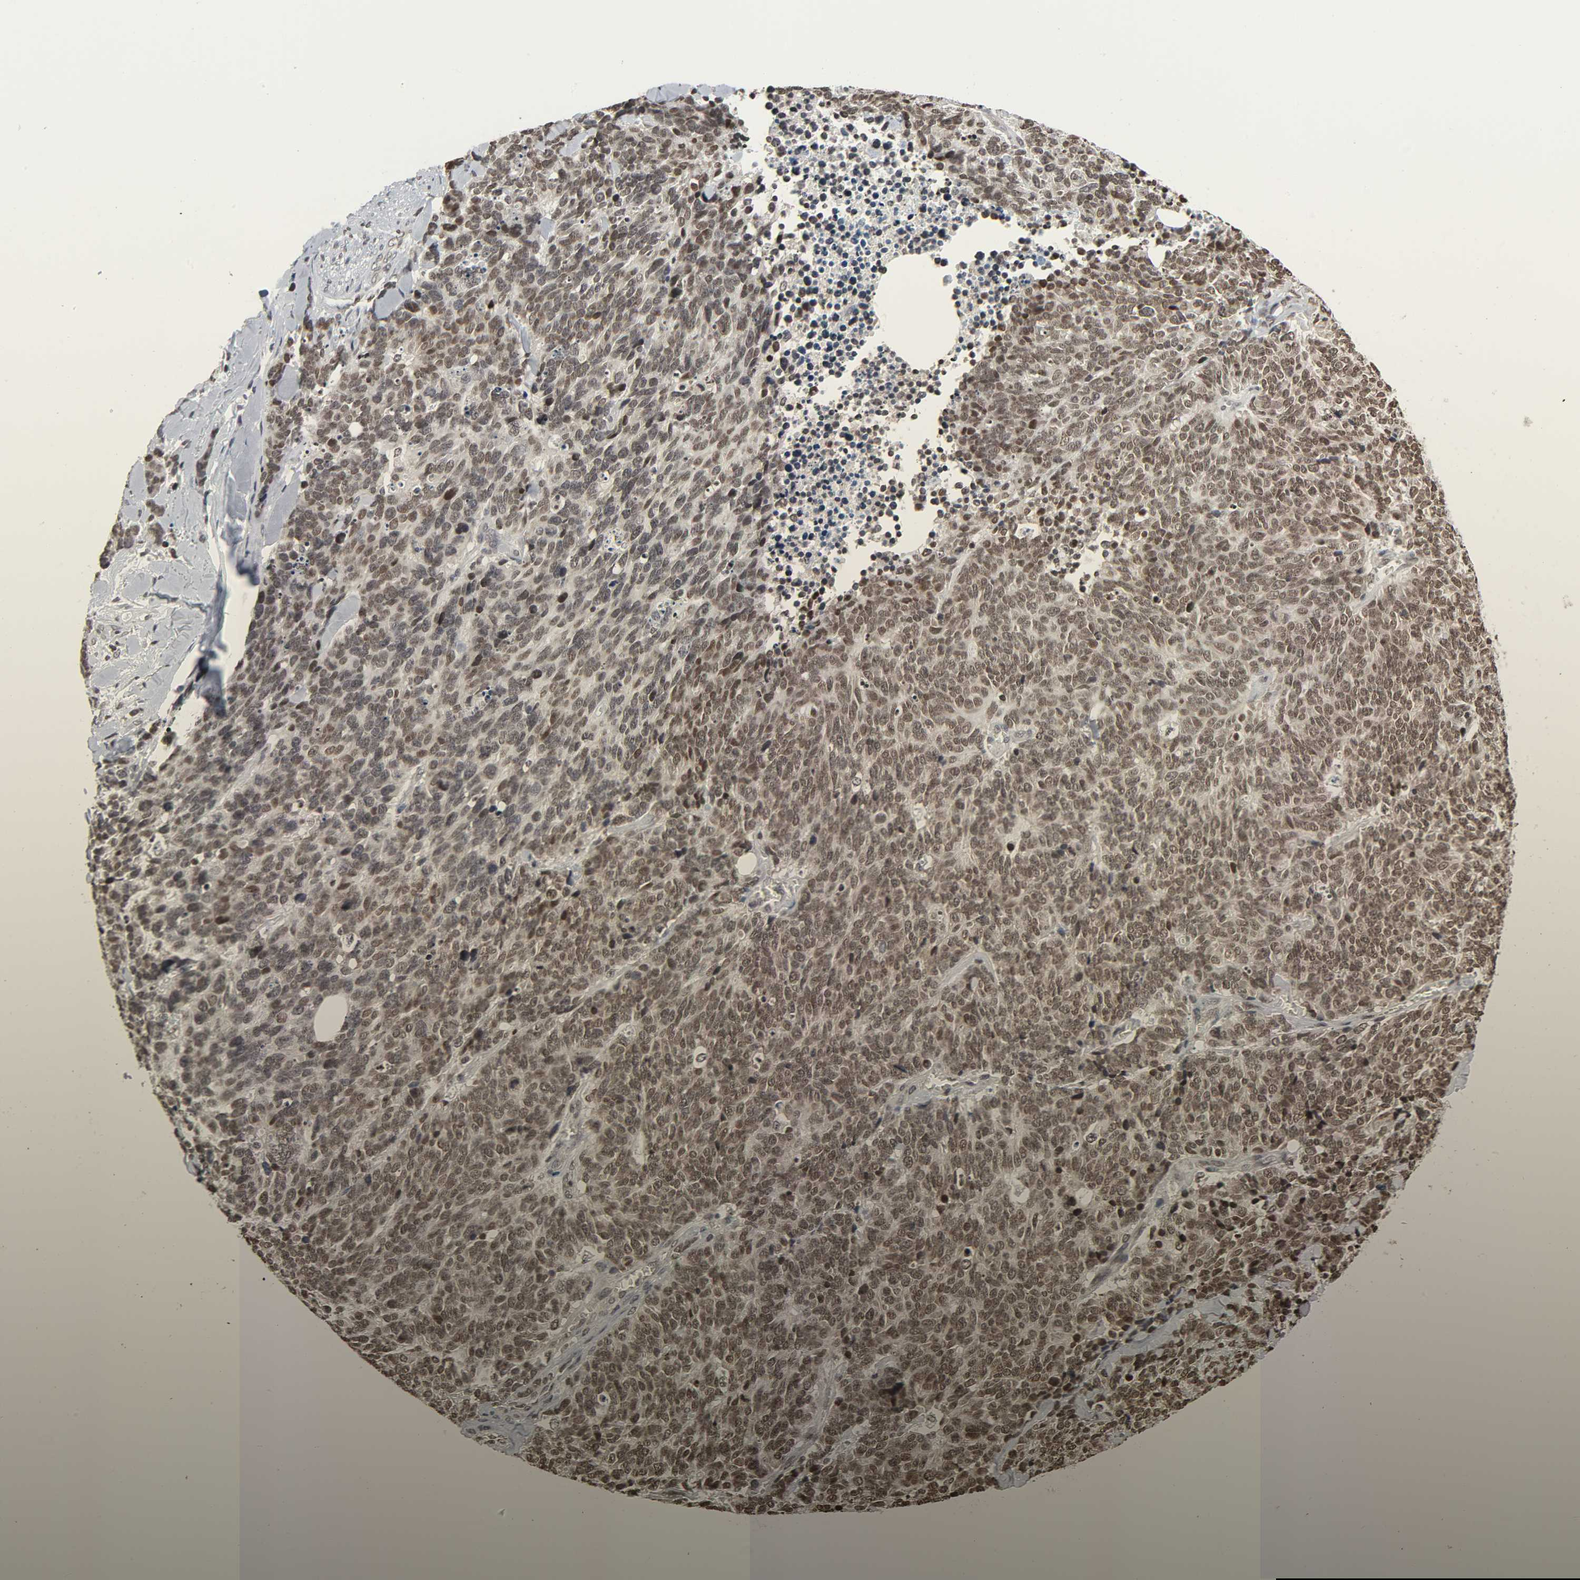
{"staining": {"intensity": "moderate", "quantity": ">75%", "location": "nuclear"}, "tissue": "lung cancer", "cell_type": "Tumor cells", "image_type": "cancer", "snomed": [{"axis": "morphology", "description": "Neoplasm, malignant, NOS"}, {"axis": "topography", "description": "Lung"}], "caption": "This is an image of IHC staining of neoplasm (malignant) (lung), which shows moderate staining in the nuclear of tumor cells.", "gene": "ELAVL1", "patient": {"sex": "female", "age": 58}}